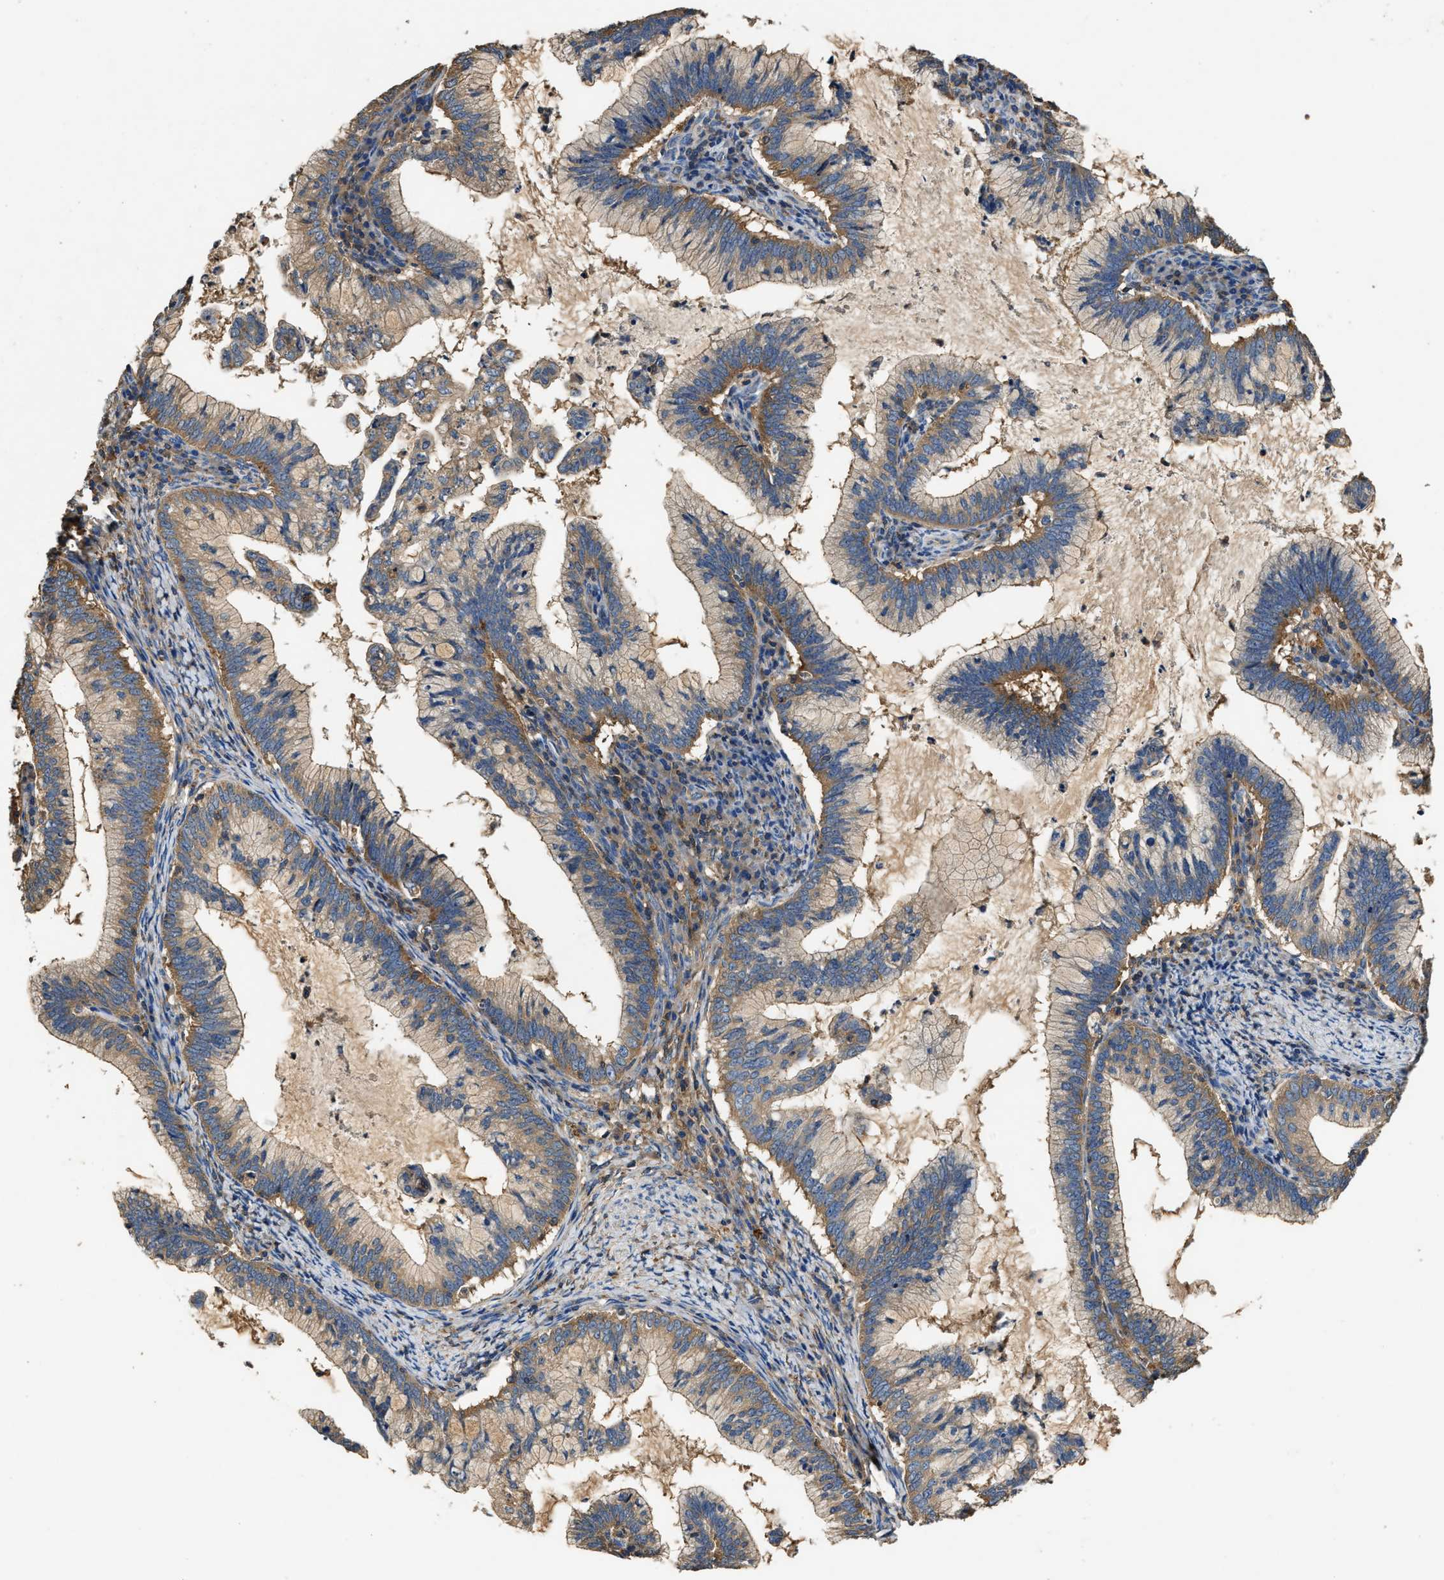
{"staining": {"intensity": "negative", "quantity": "none", "location": "none"}, "tissue": "cervical cancer", "cell_type": "Tumor cells", "image_type": "cancer", "snomed": [{"axis": "morphology", "description": "Adenocarcinoma, NOS"}, {"axis": "topography", "description": "Cervix"}], "caption": "Protein analysis of cervical adenocarcinoma demonstrates no significant positivity in tumor cells. (Brightfield microscopy of DAB (3,3'-diaminobenzidine) immunohistochemistry (IHC) at high magnification).", "gene": "BLOC1S1", "patient": {"sex": "female", "age": 36}}